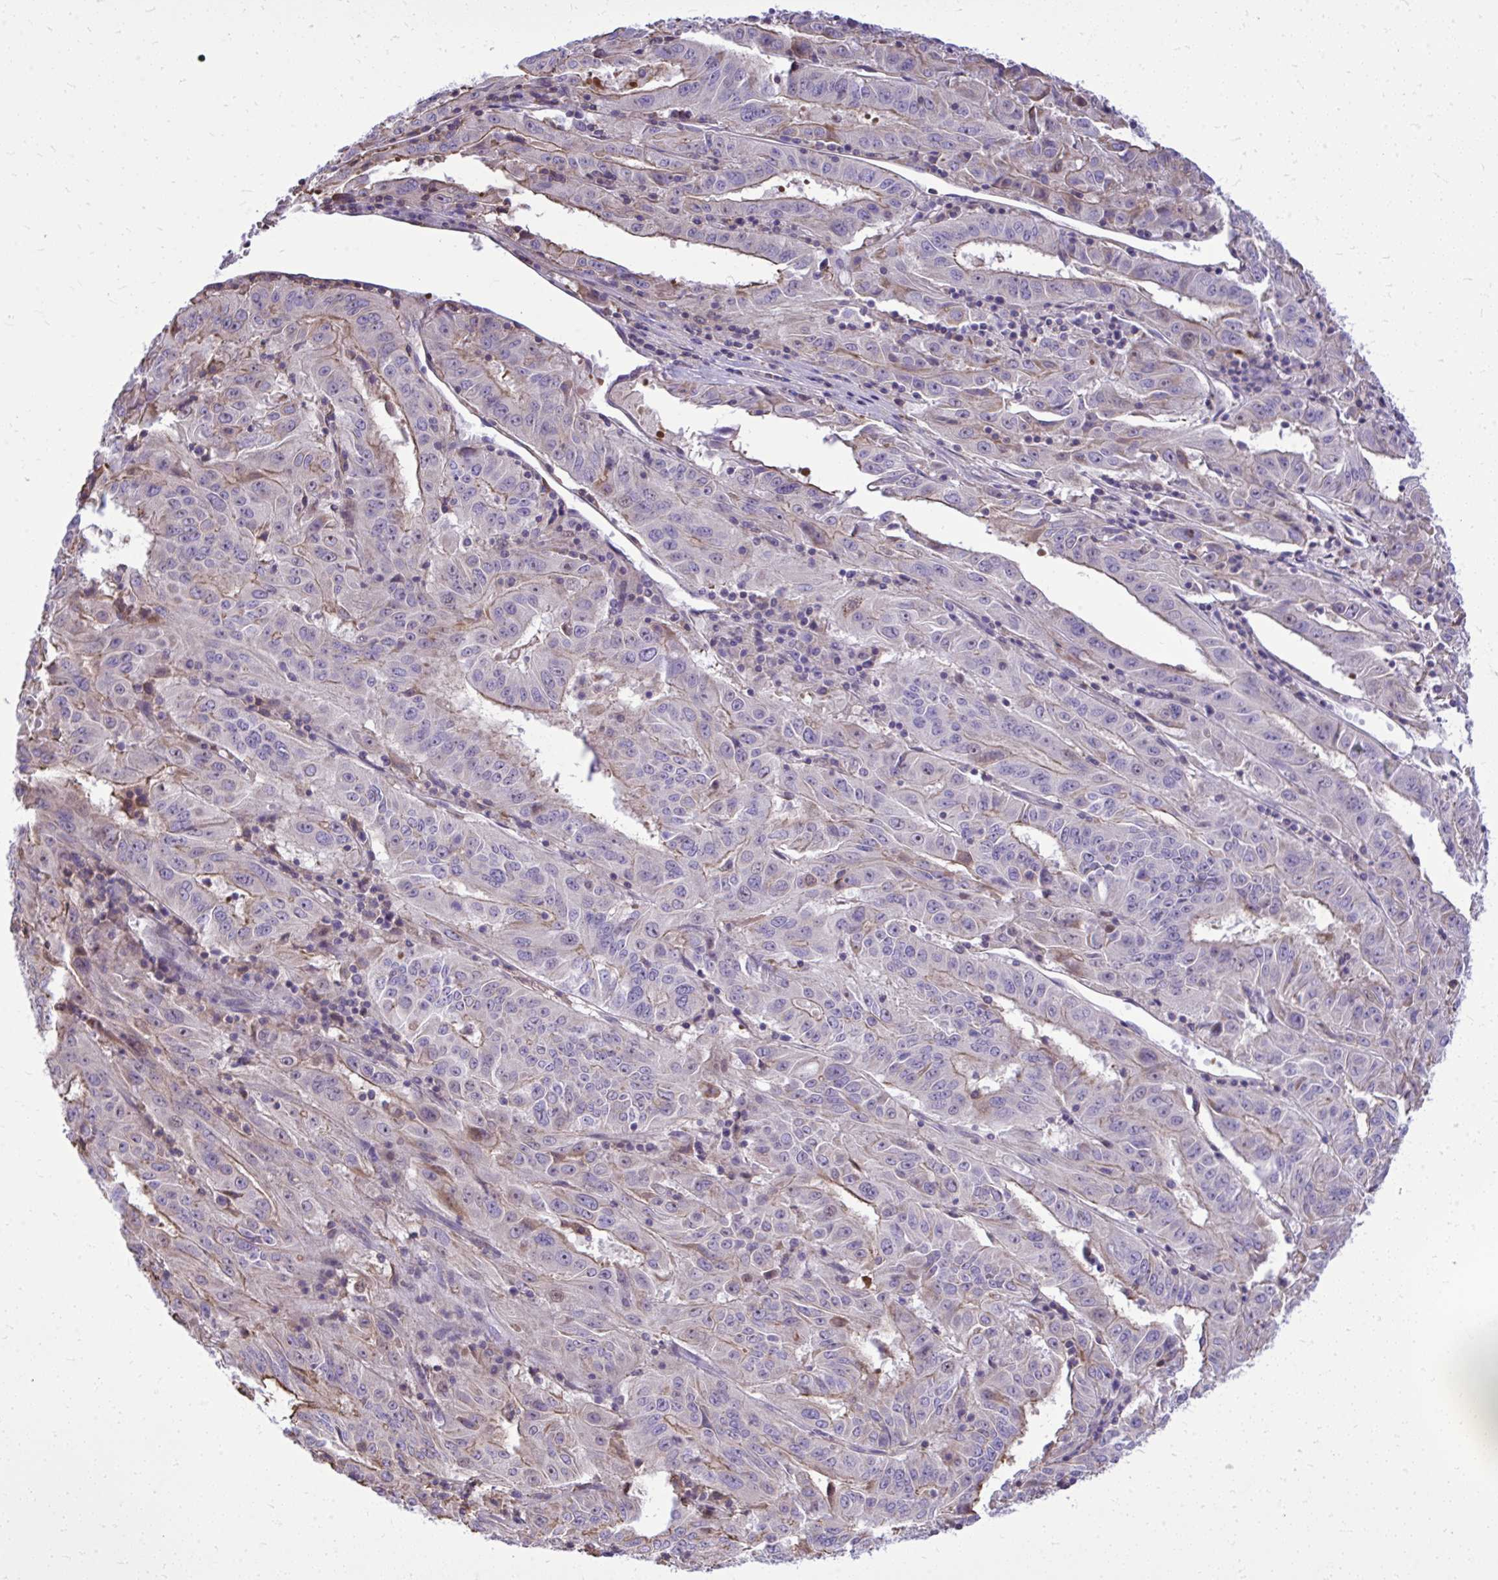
{"staining": {"intensity": "negative", "quantity": "none", "location": "none"}, "tissue": "pancreatic cancer", "cell_type": "Tumor cells", "image_type": "cancer", "snomed": [{"axis": "morphology", "description": "Adenocarcinoma, NOS"}, {"axis": "topography", "description": "Pancreas"}], "caption": "This is an immunohistochemistry (IHC) image of human pancreatic cancer (adenocarcinoma). There is no positivity in tumor cells.", "gene": "GRK4", "patient": {"sex": "male", "age": 63}}